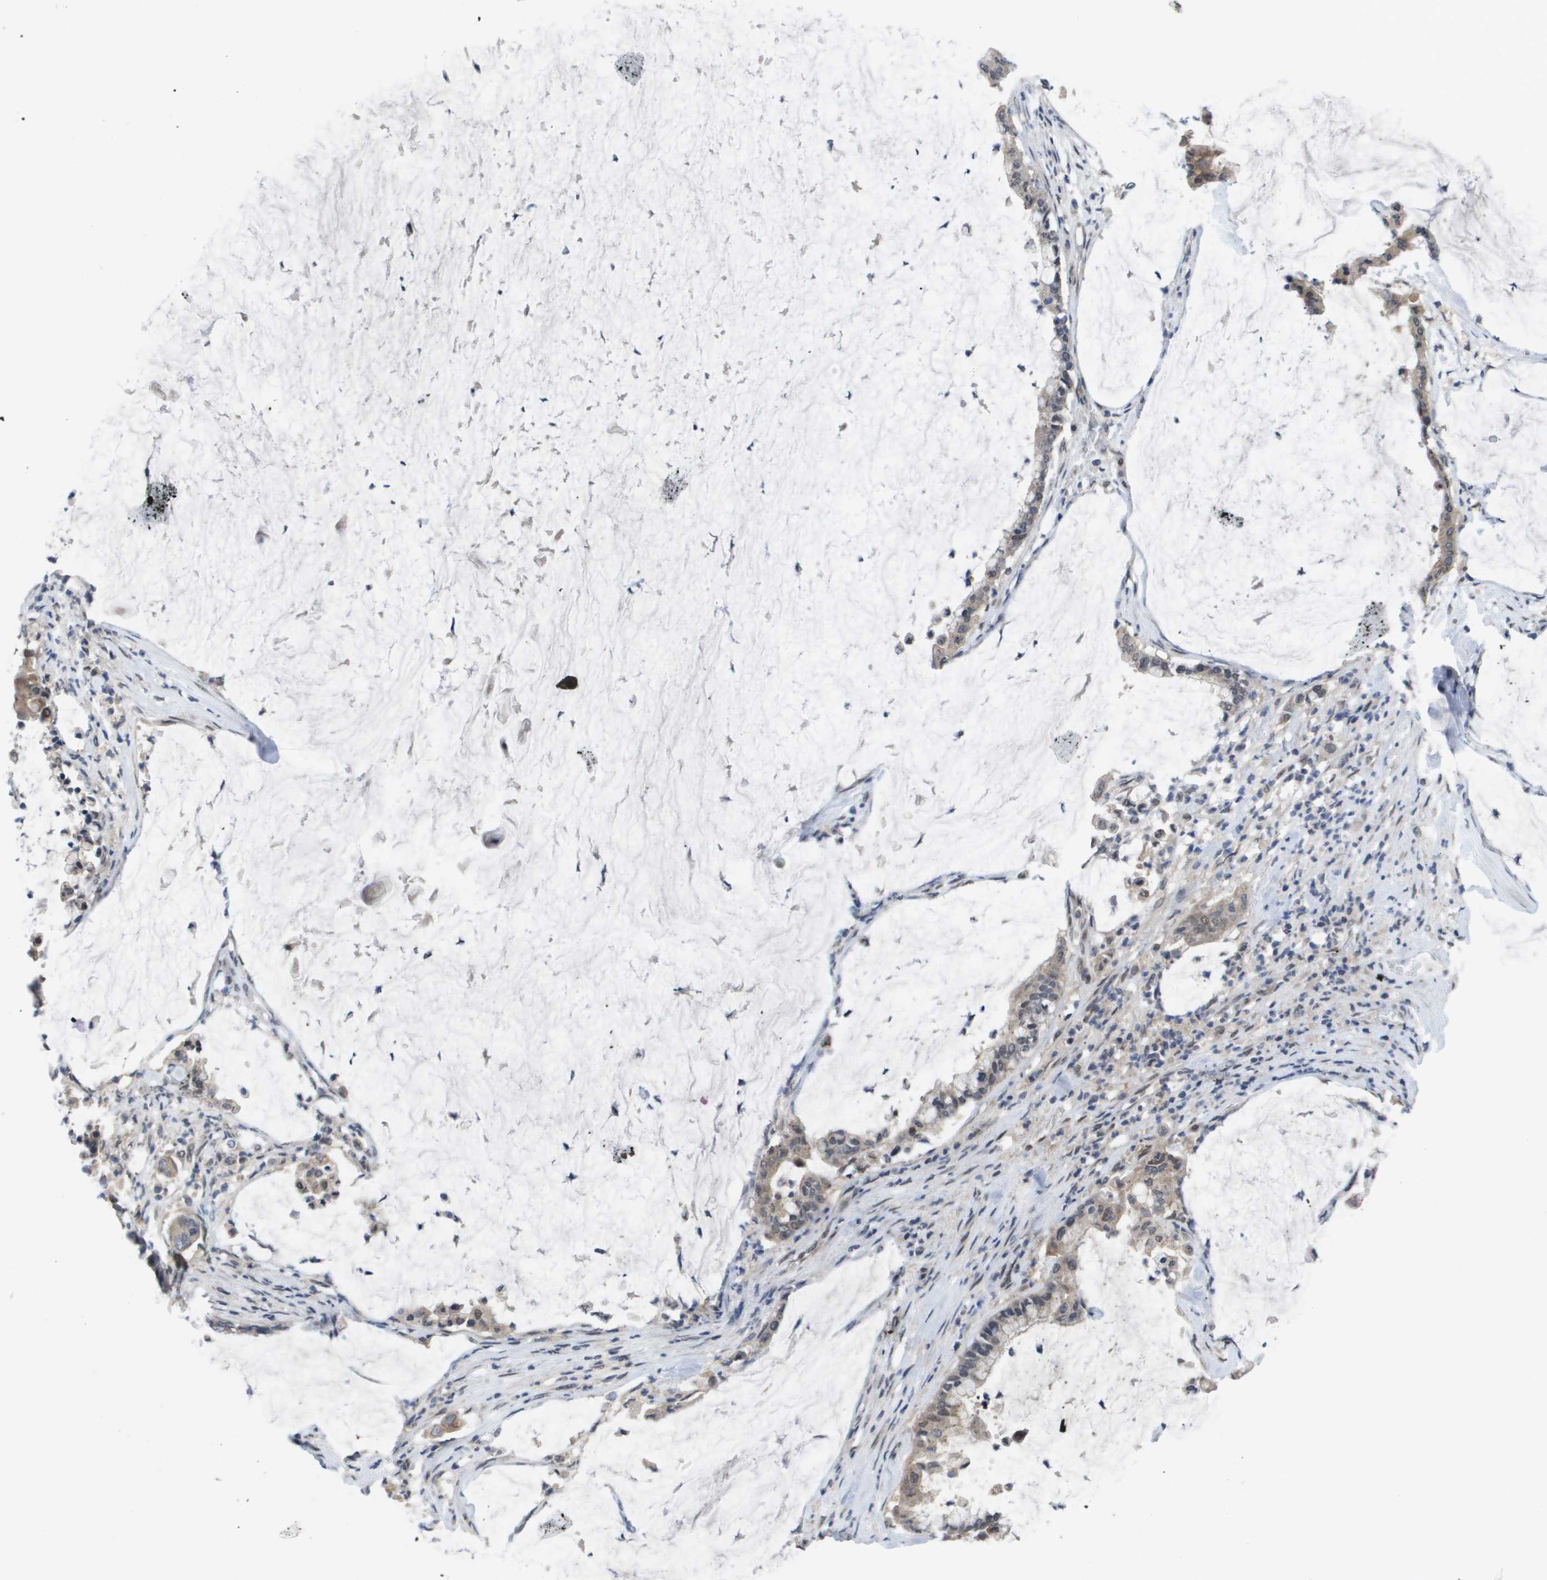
{"staining": {"intensity": "weak", "quantity": "25%-75%", "location": "cytoplasmic/membranous,nuclear"}, "tissue": "pancreatic cancer", "cell_type": "Tumor cells", "image_type": "cancer", "snomed": [{"axis": "morphology", "description": "Adenocarcinoma, NOS"}, {"axis": "topography", "description": "Pancreas"}], "caption": "Tumor cells display low levels of weak cytoplasmic/membranous and nuclear positivity in about 25%-75% of cells in pancreatic cancer.", "gene": "AMBRA1", "patient": {"sex": "male", "age": 41}}